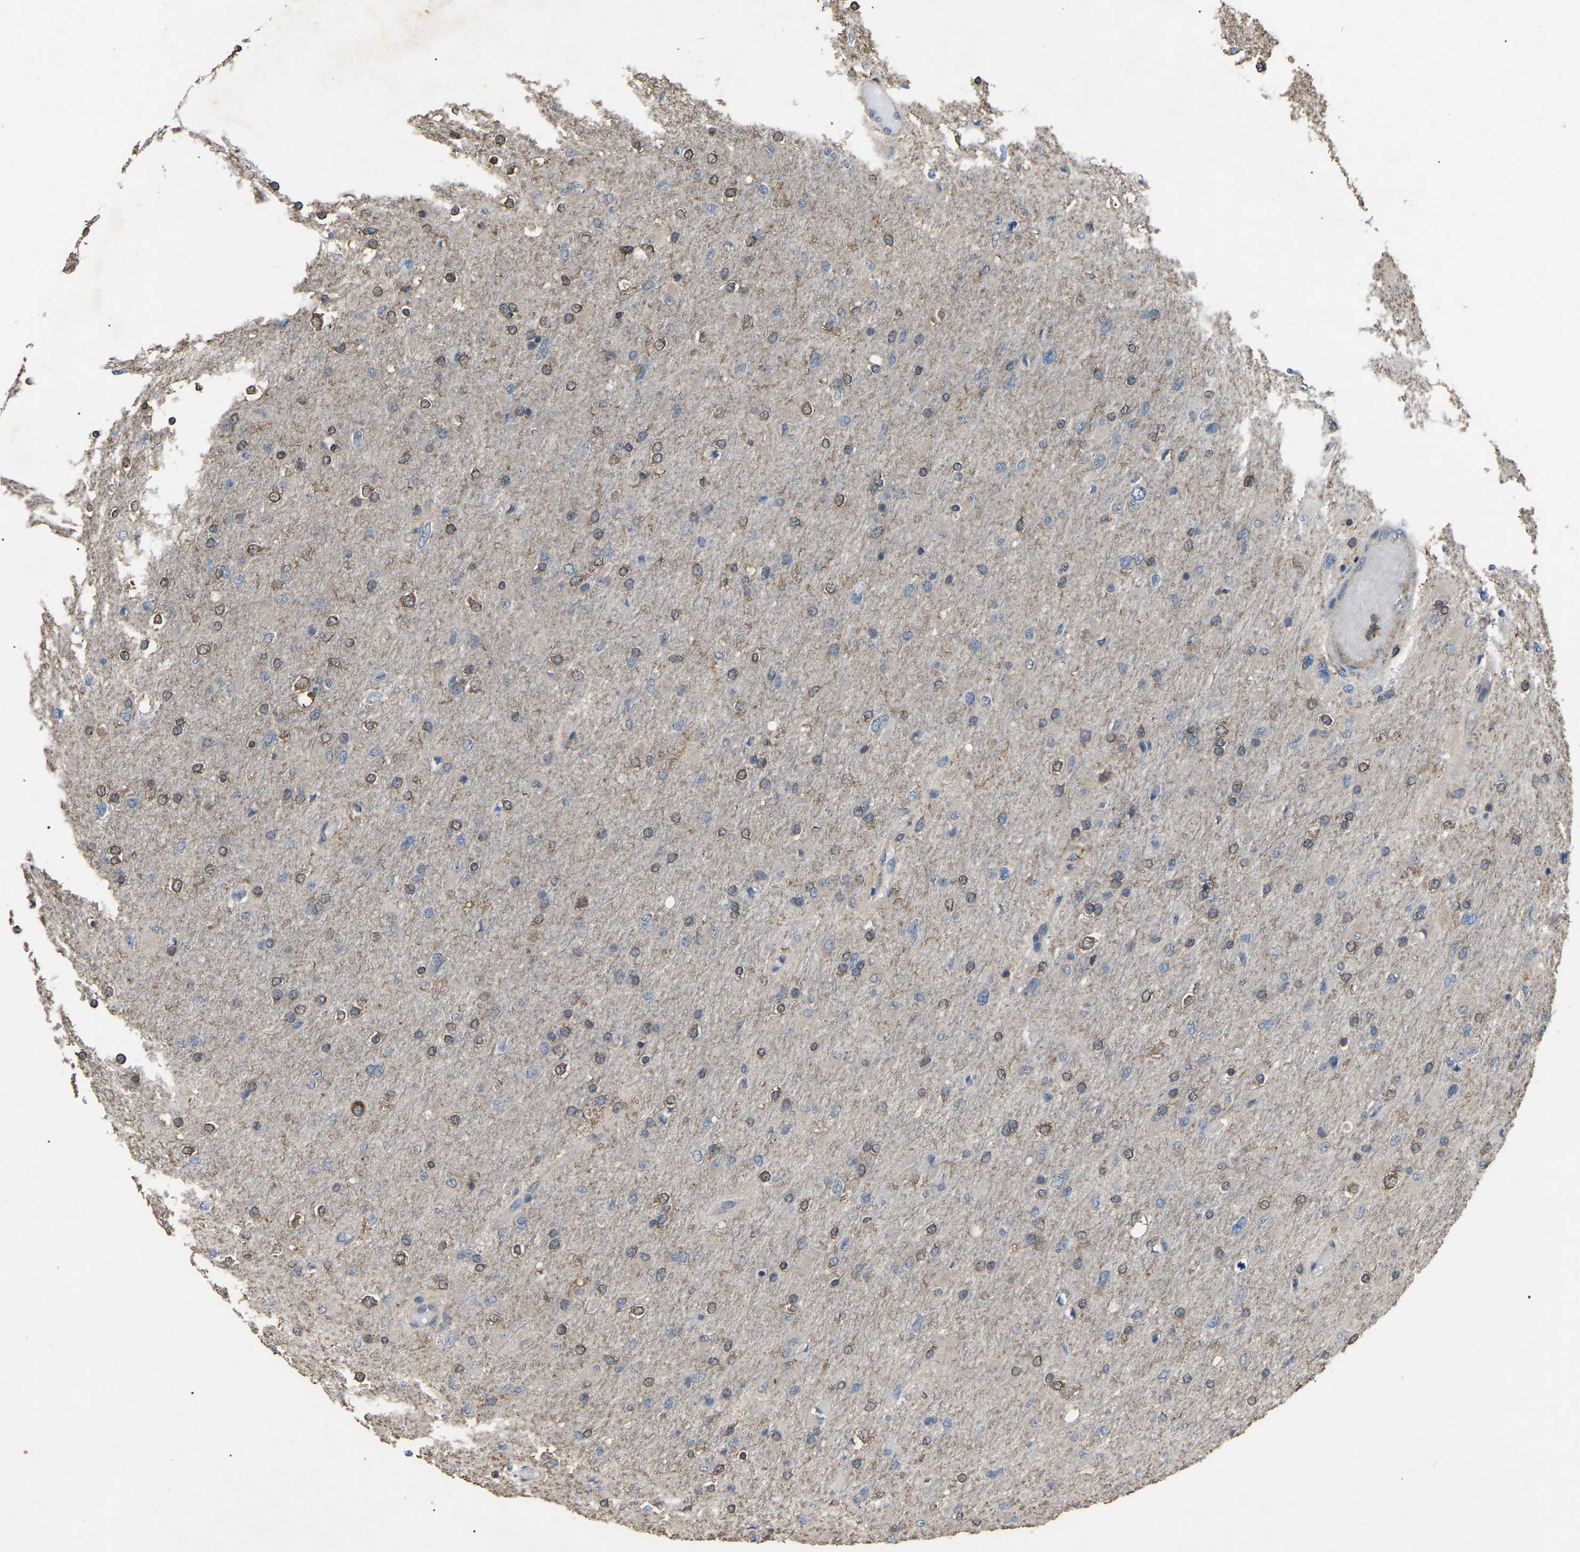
{"staining": {"intensity": "moderate", "quantity": "25%-75%", "location": "cytoplasmic/membranous"}, "tissue": "glioma", "cell_type": "Tumor cells", "image_type": "cancer", "snomed": [{"axis": "morphology", "description": "Glioma, malignant, High grade"}, {"axis": "topography", "description": "Cerebral cortex"}], "caption": "Immunohistochemical staining of glioma demonstrates medium levels of moderate cytoplasmic/membranous positivity in approximately 25%-75% of tumor cells. (Stains: DAB in brown, nuclei in blue, Microscopy: brightfield microscopy at high magnification).", "gene": "AIMP1", "patient": {"sex": "female", "age": 36}}